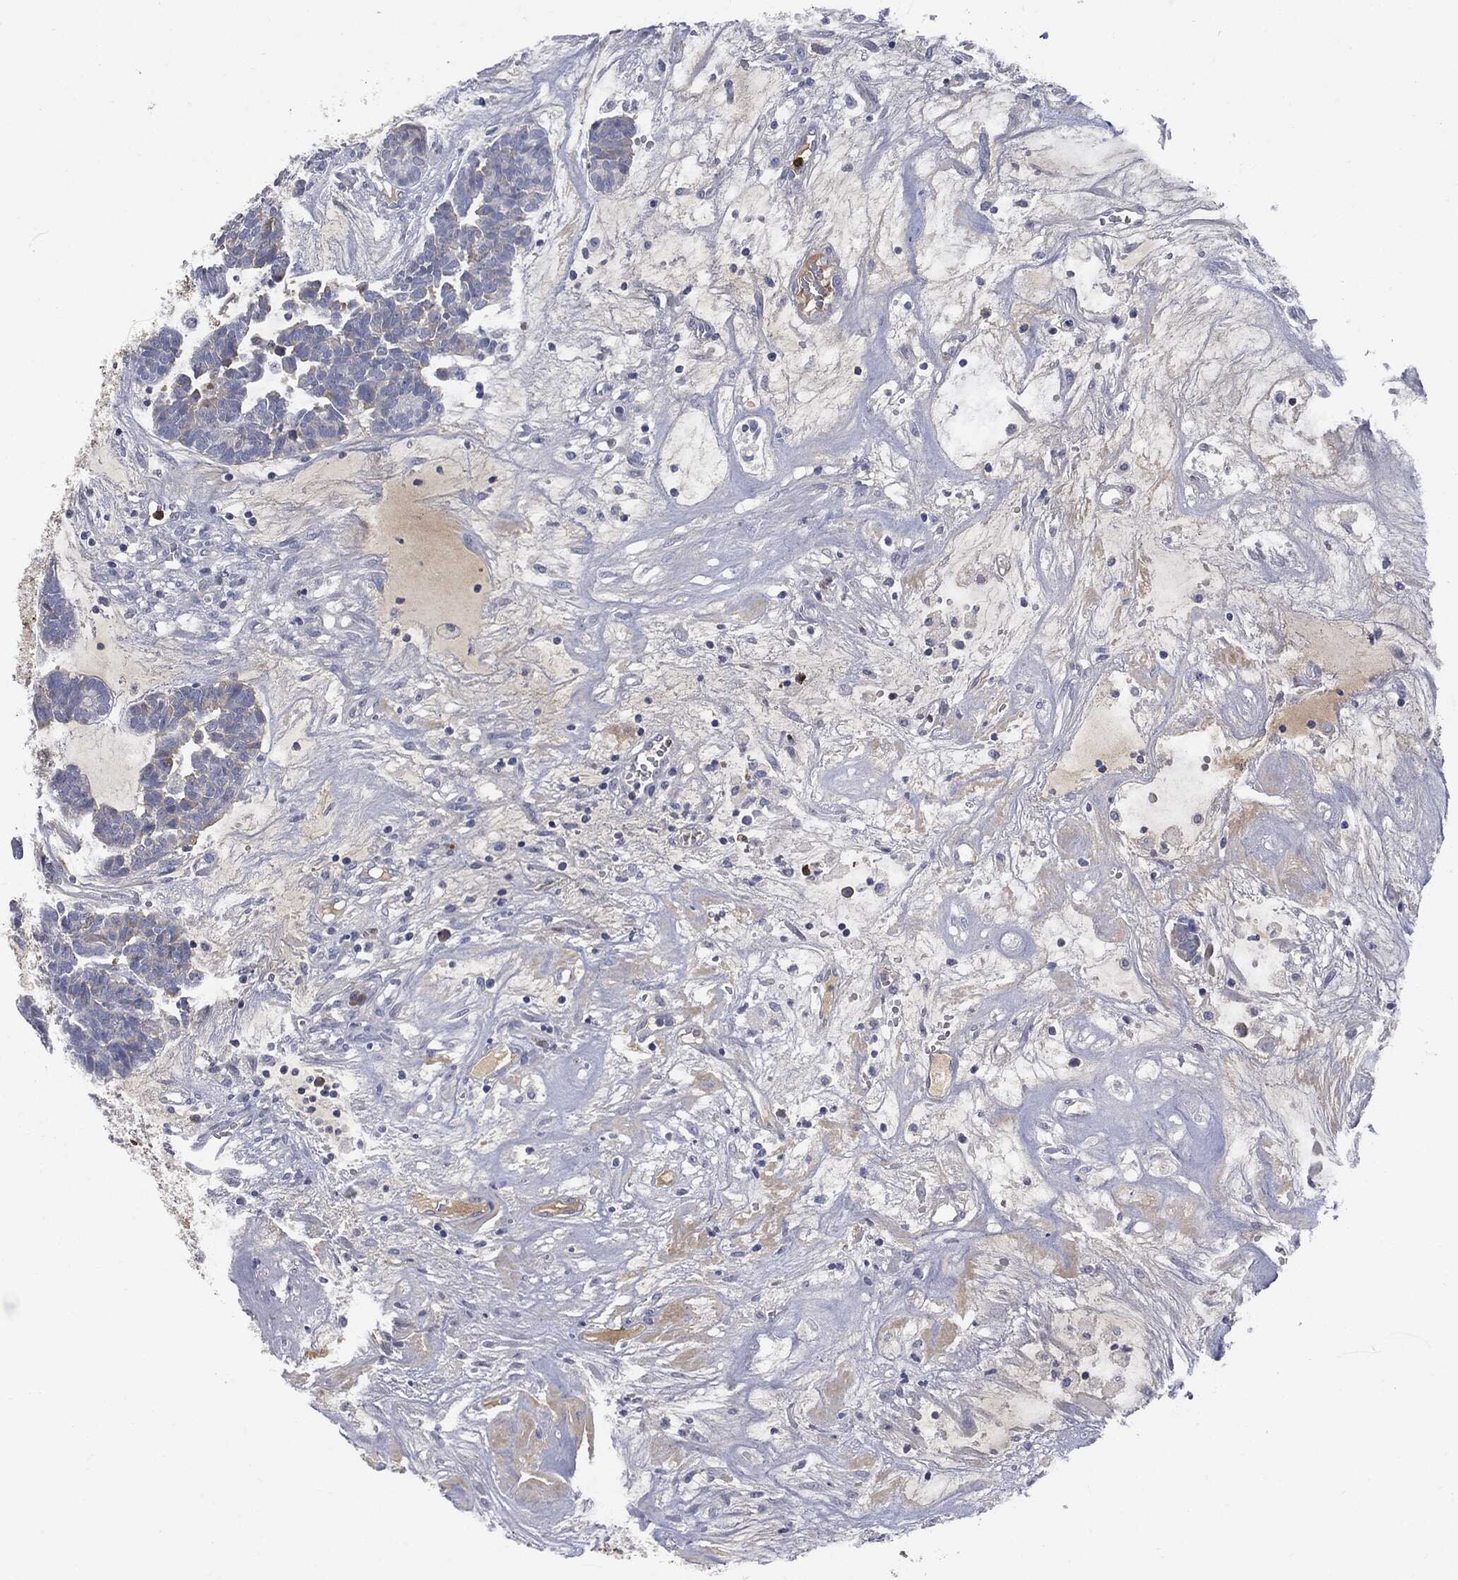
{"staining": {"intensity": "negative", "quantity": "none", "location": "none"}, "tissue": "head and neck cancer", "cell_type": "Tumor cells", "image_type": "cancer", "snomed": [{"axis": "morphology", "description": "Adenocarcinoma, NOS"}, {"axis": "topography", "description": "Head-Neck"}], "caption": "Immunohistochemistry (IHC) of human head and neck adenocarcinoma reveals no positivity in tumor cells.", "gene": "BTK", "patient": {"sex": "female", "age": 81}}